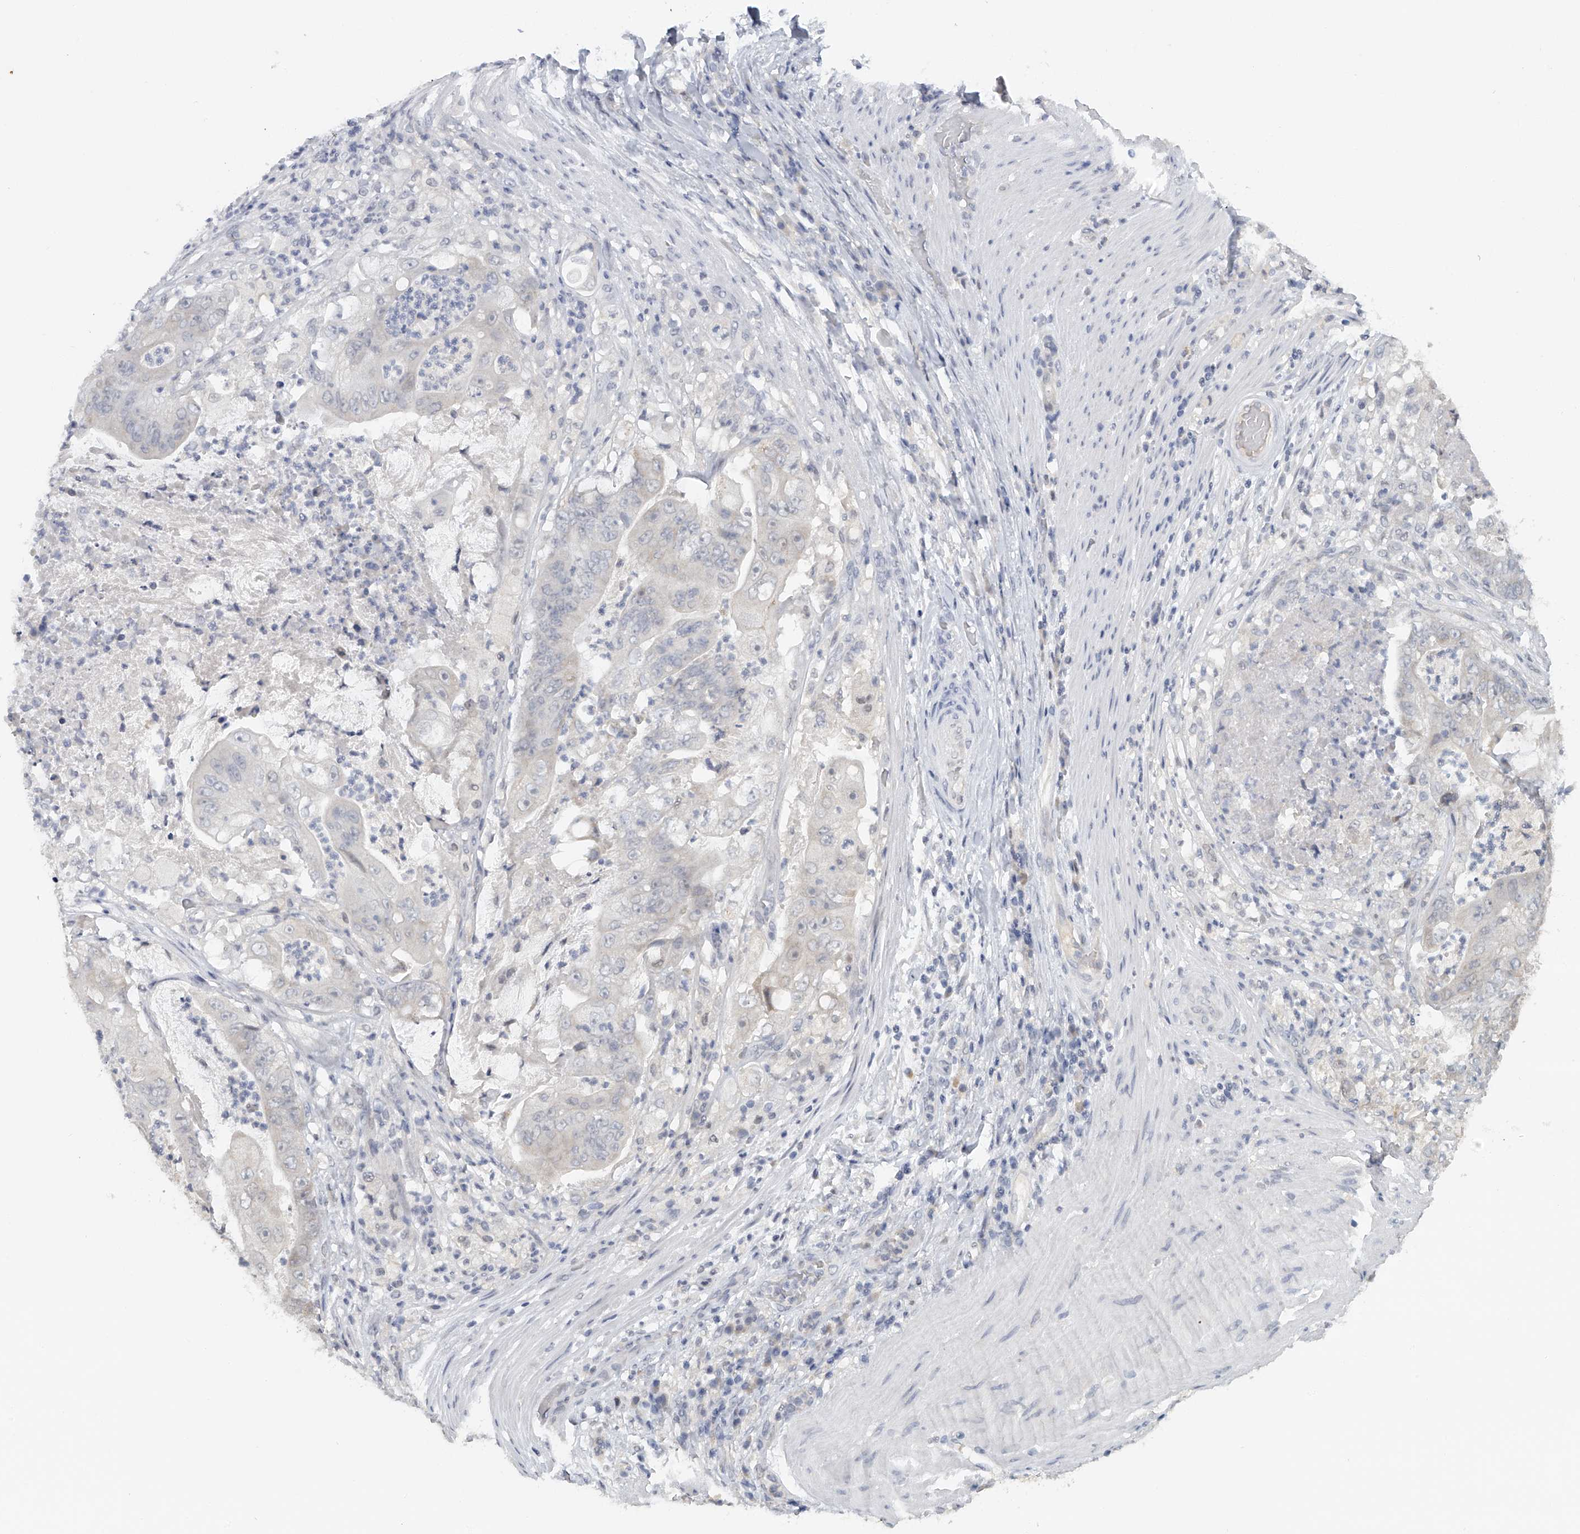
{"staining": {"intensity": "negative", "quantity": "none", "location": "none"}, "tissue": "stomach cancer", "cell_type": "Tumor cells", "image_type": "cancer", "snomed": [{"axis": "morphology", "description": "Adenocarcinoma, NOS"}, {"axis": "topography", "description": "Stomach"}], "caption": "High magnification brightfield microscopy of stomach cancer stained with DAB (brown) and counterstained with hematoxylin (blue): tumor cells show no significant positivity. (Brightfield microscopy of DAB IHC at high magnification).", "gene": "DDX43", "patient": {"sex": "female", "age": 73}}